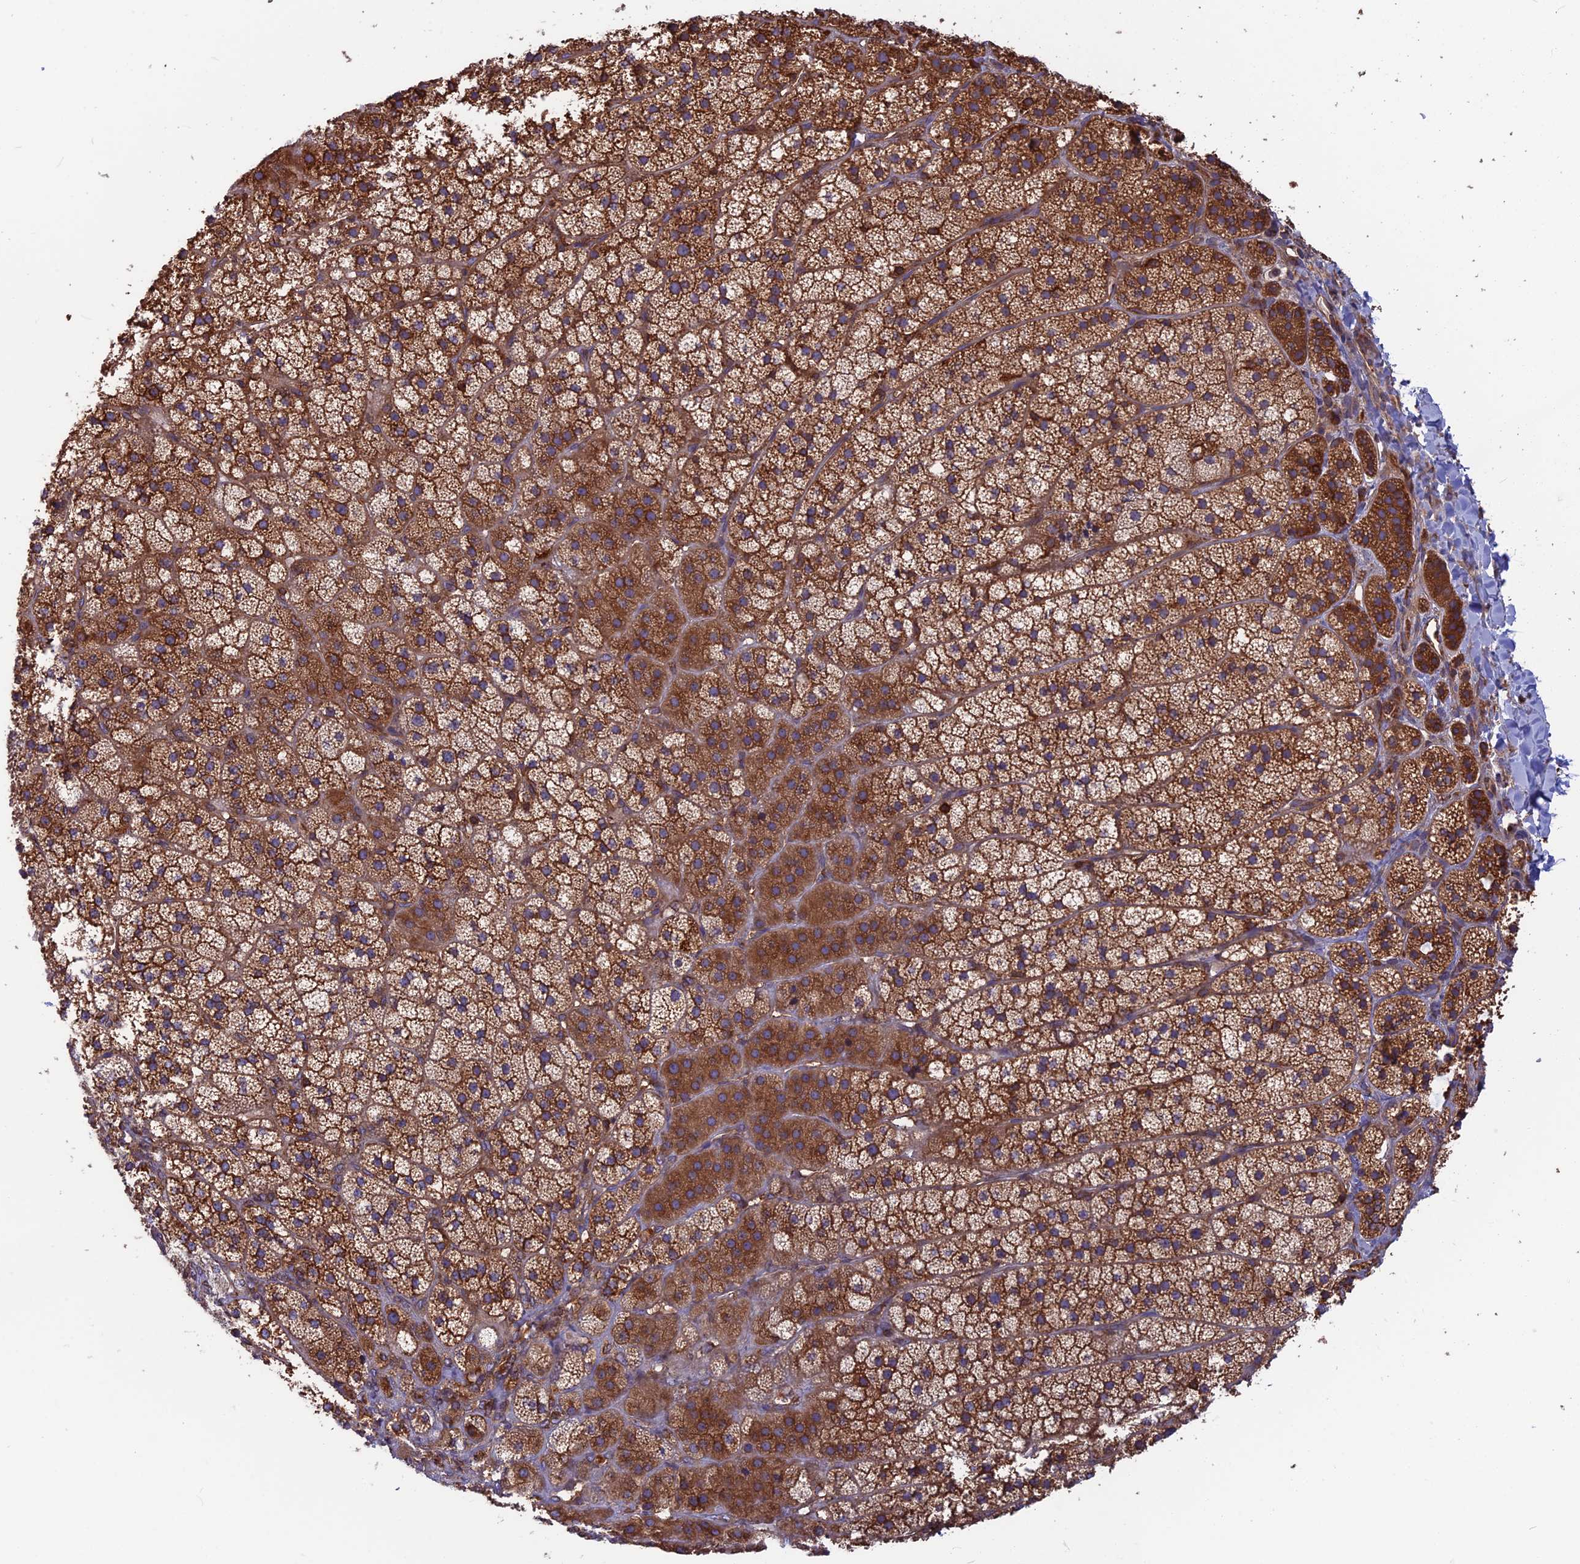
{"staining": {"intensity": "strong", "quantity": ">75%", "location": "cytoplasmic/membranous"}, "tissue": "adrenal gland", "cell_type": "Glandular cells", "image_type": "normal", "snomed": [{"axis": "morphology", "description": "Normal tissue, NOS"}, {"axis": "topography", "description": "Adrenal gland"}], "caption": "Glandular cells show high levels of strong cytoplasmic/membranous staining in about >75% of cells in unremarkable adrenal gland.", "gene": "WDR1", "patient": {"sex": "female", "age": 44}}